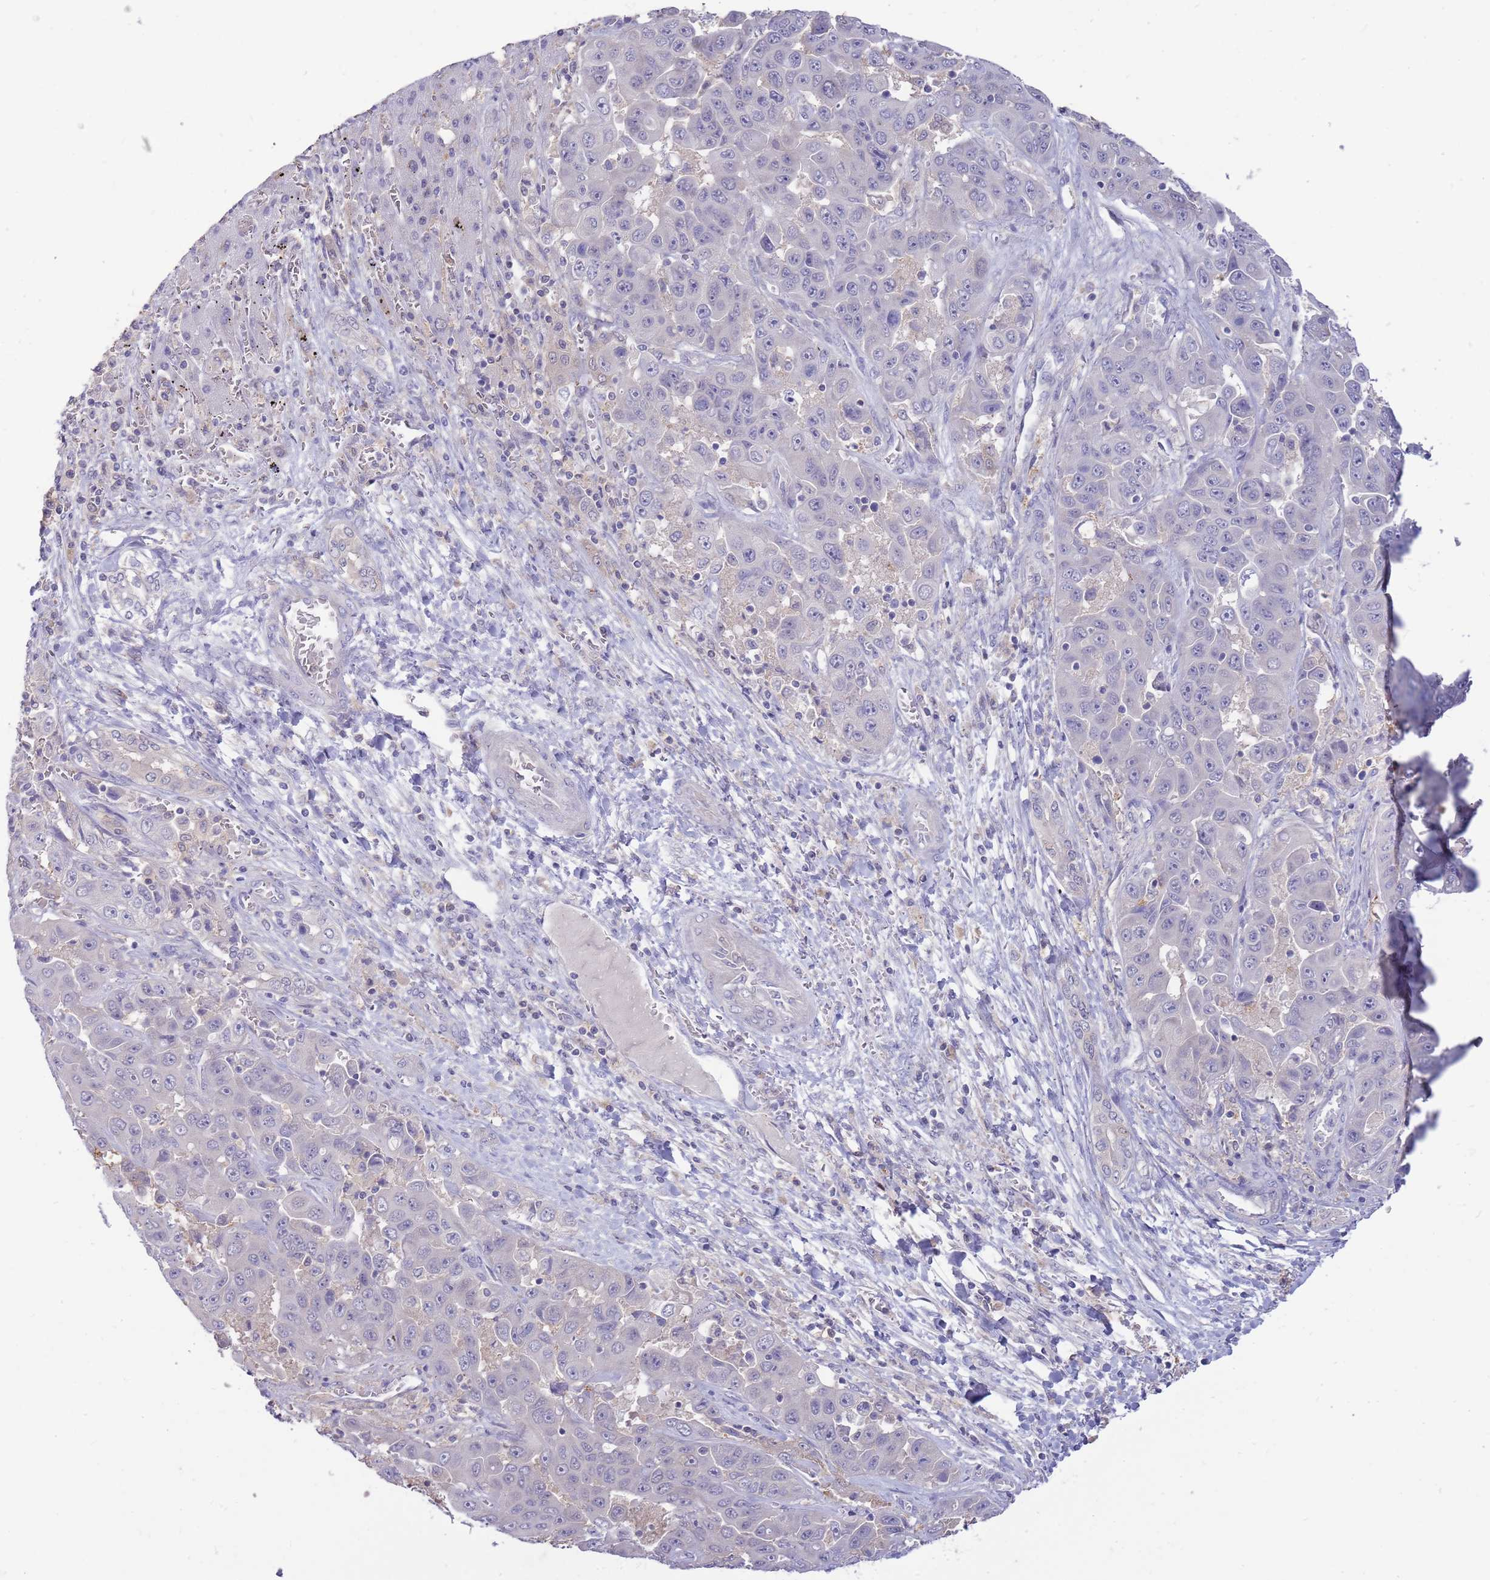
{"staining": {"intensity": "negative", "quantity": "none", "location": "none"}, "tissue": "liver cancer", "cell_type": "Tumor cells", "image_type": "cancer", "snomed": [{"axis": "morphology", "description": "Cholangiocarcinoma"}, {"axis": "topography", "description": "Liver"}], "caption": "DAB immunohistochemical staining of human liver cancer (cholangiocarcinoma) displays no significant staining in tumor cells.", "gene": "AP5S1", "patient": {"sex": "female", "age": 52}}